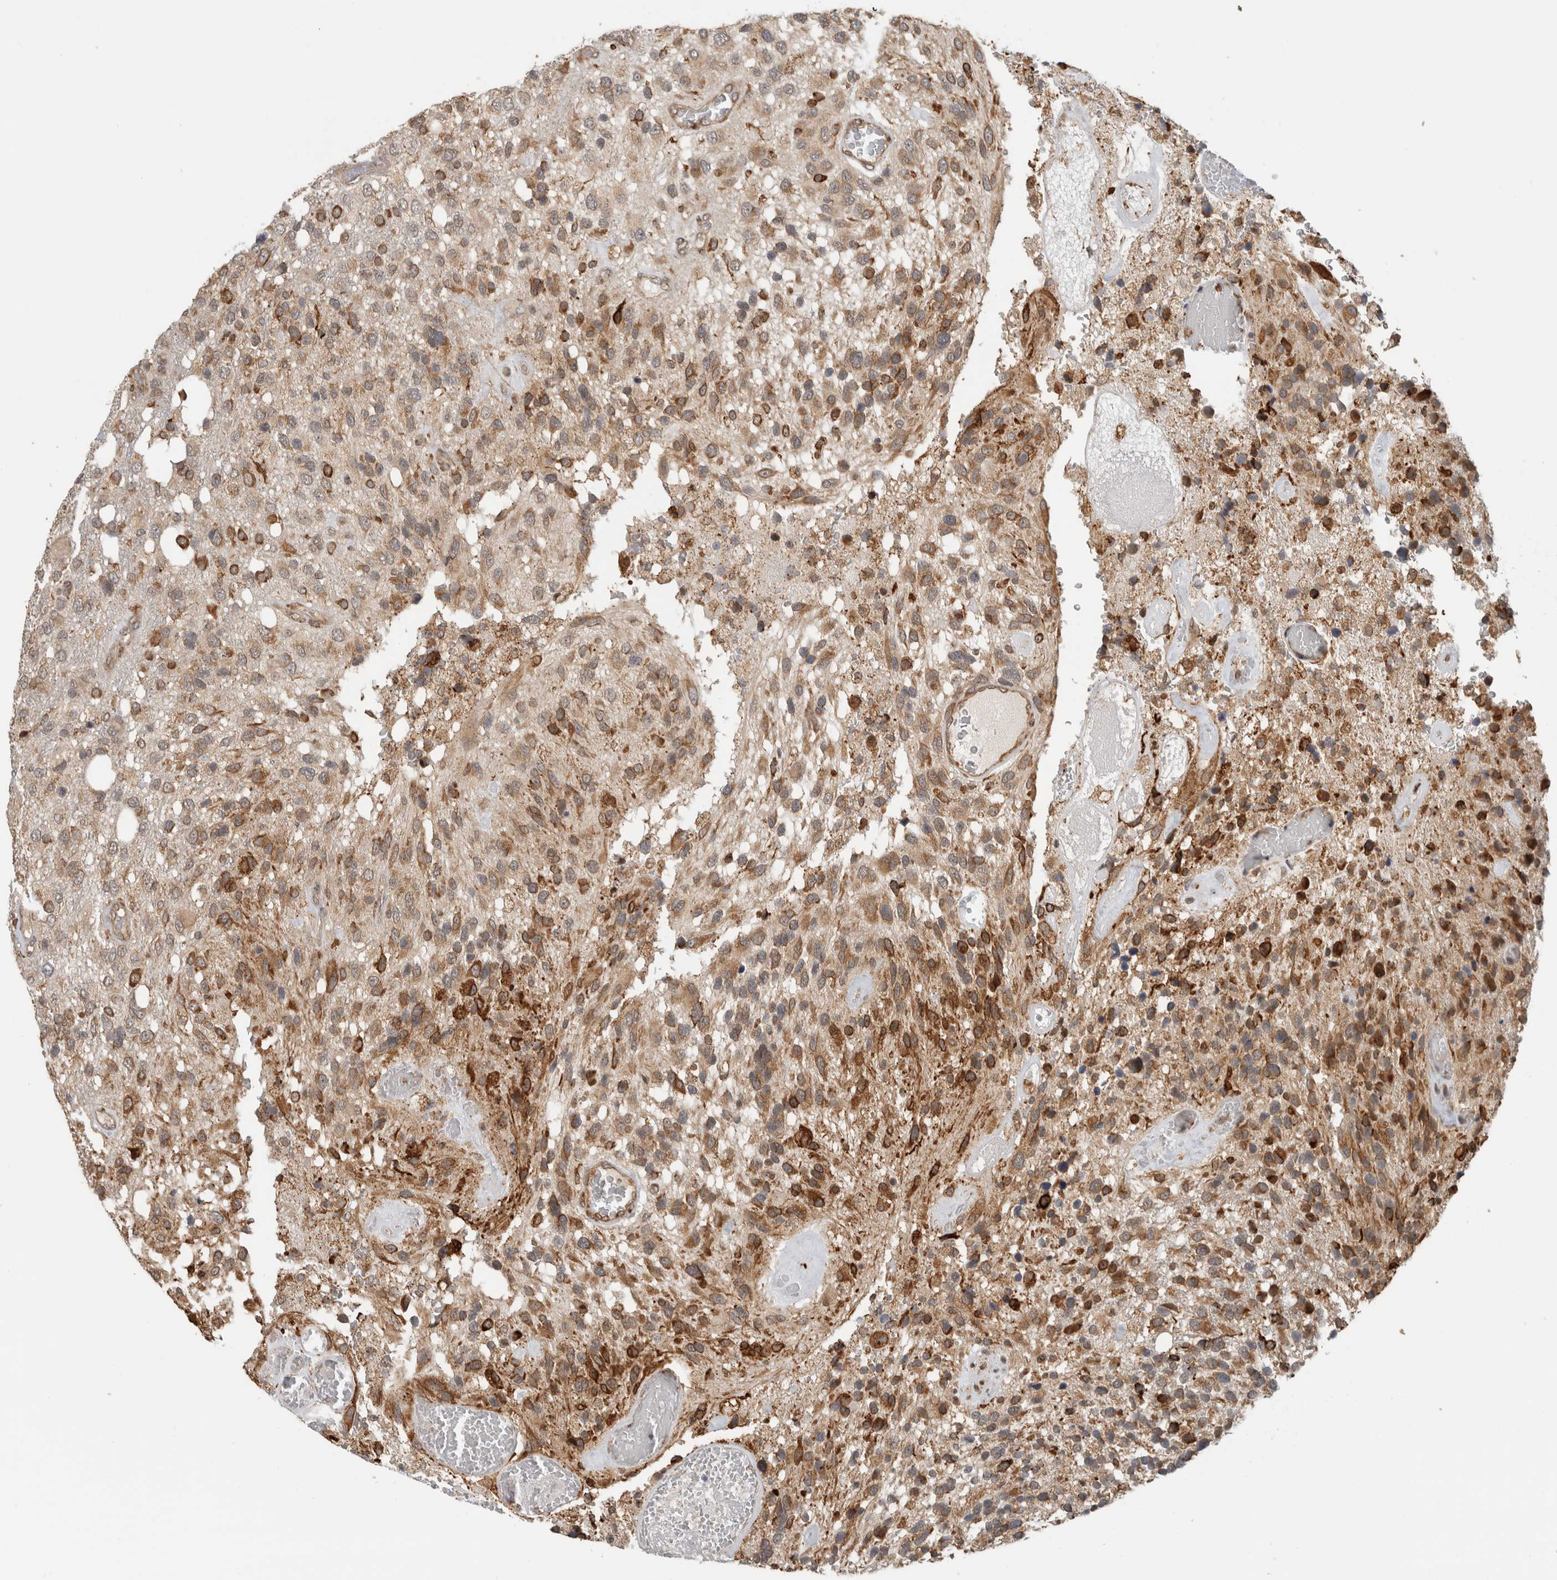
{"staining": {"intensity": "moderate", "quantity": ">75%", "location": "cytoplasmic/membranous"}, "tissue": "glioma", "cell_type": "Tumor cells", "image_type": "cancer", "snomed": [{"axis": "morphology", "description": "Glioma, malignant, High grade"}, {"axis": "topography", "description": "Brain"}], "caption": "Immunohistochemistry (DAB (3,3'-diaminobenzidine)) staining of malignant high-grade glioma demonstrates moderate cytoplasmic/membranous protein staining in about >75% of tumor cells.", "gene": "MS4A7", "patient": {"sex": "female", "age": 58}}